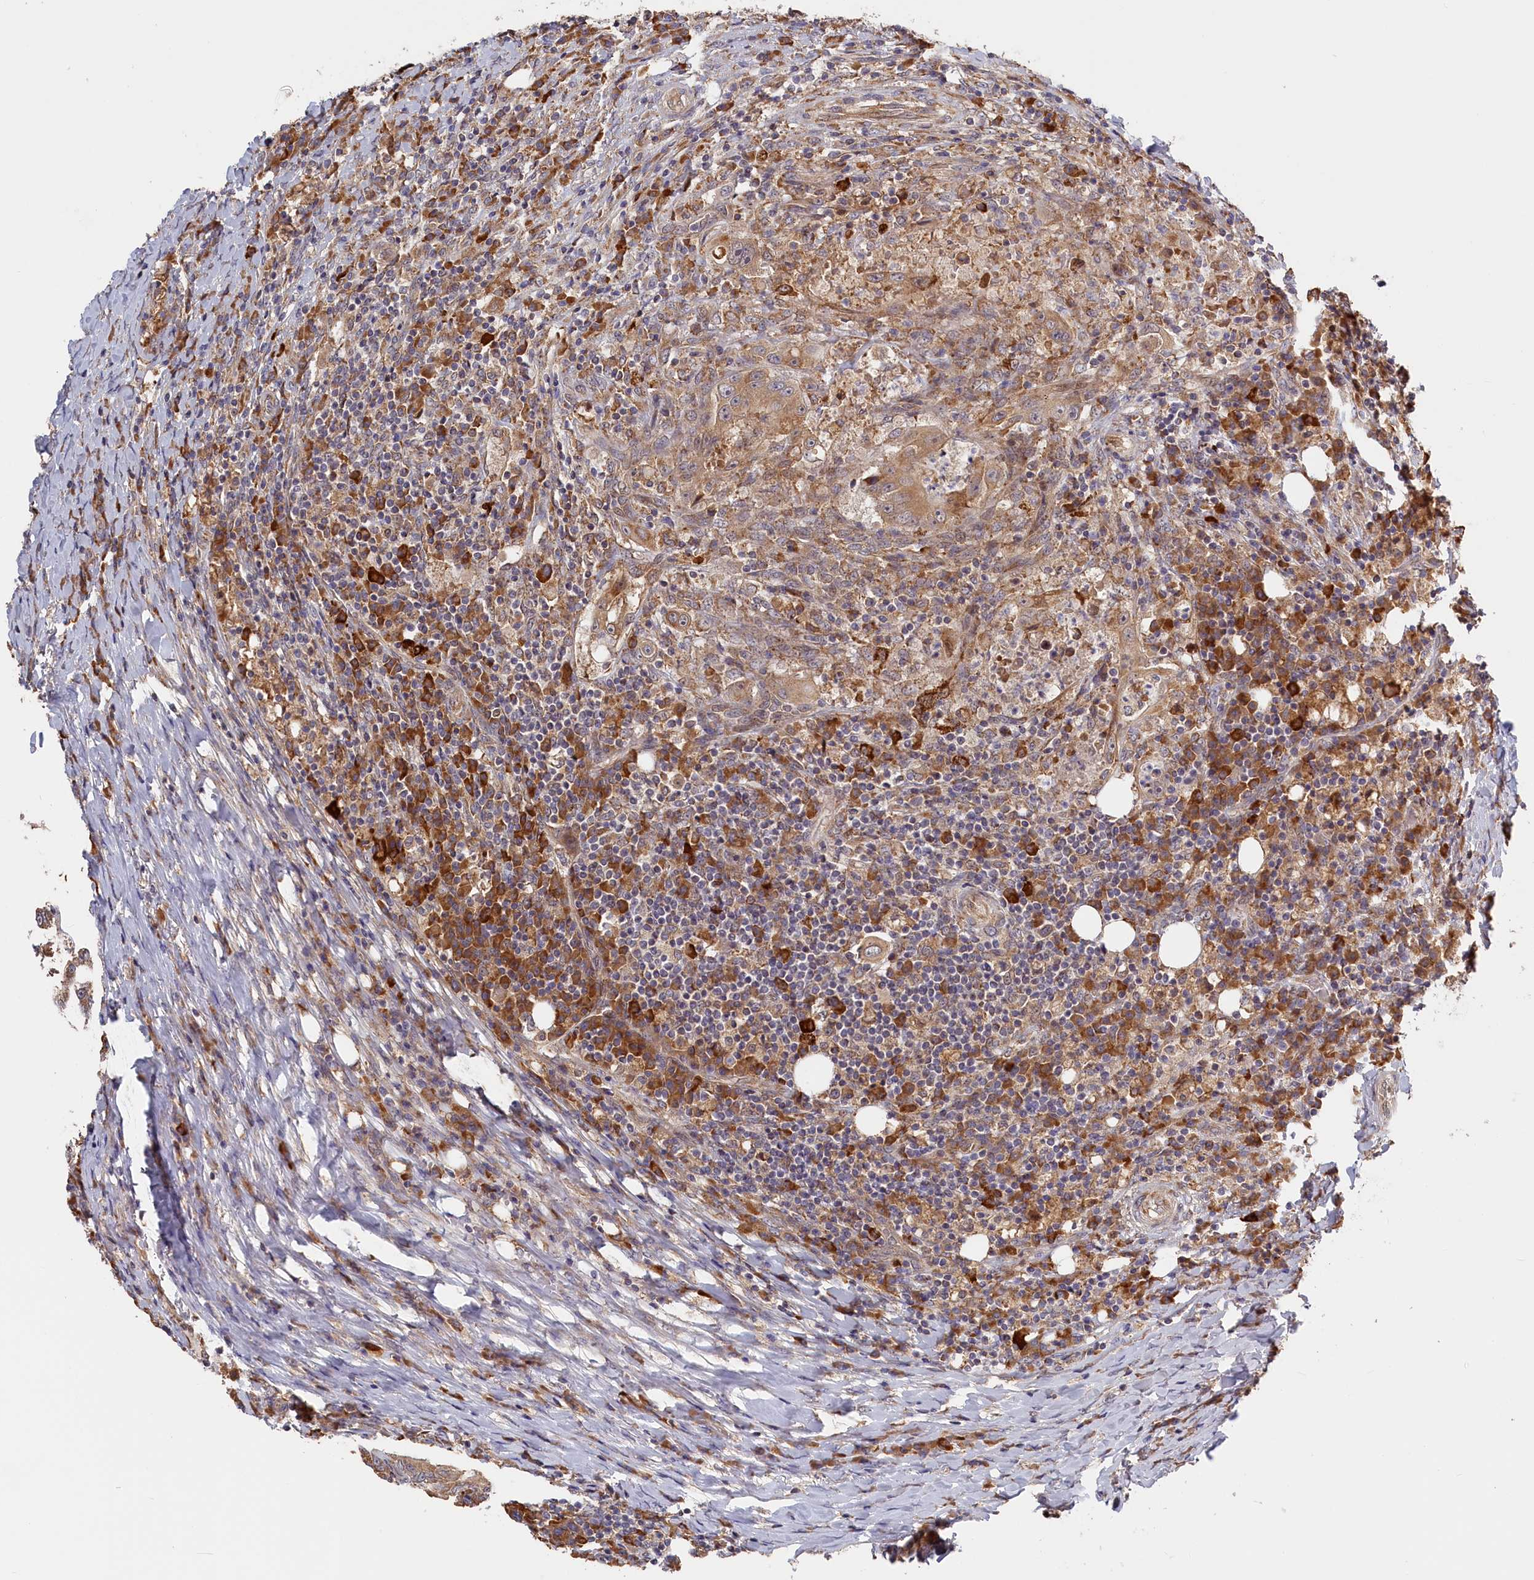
{"staining": {"intensity": "moderate", "quantity": ">75%", "location": "cytoplasmic/membranous"}, "tissue": "colorectal cancer", "cell_type": "Tumor cells", "image_type": "cancer", "snomed": [{"axis": "morphology", "description": "Adenocarcinoma, NOS"}, {"axis": "topography", "description": "Colon"}], "caption": "Human colorectal cancer (adenocarcinoma) stained for a protein (brown) displays moderate cytoplasmic/membranous positive expression in about >75% of tumor cells.", "gene": "CEP44", "patient": {"sex": "male", "age": 83}}